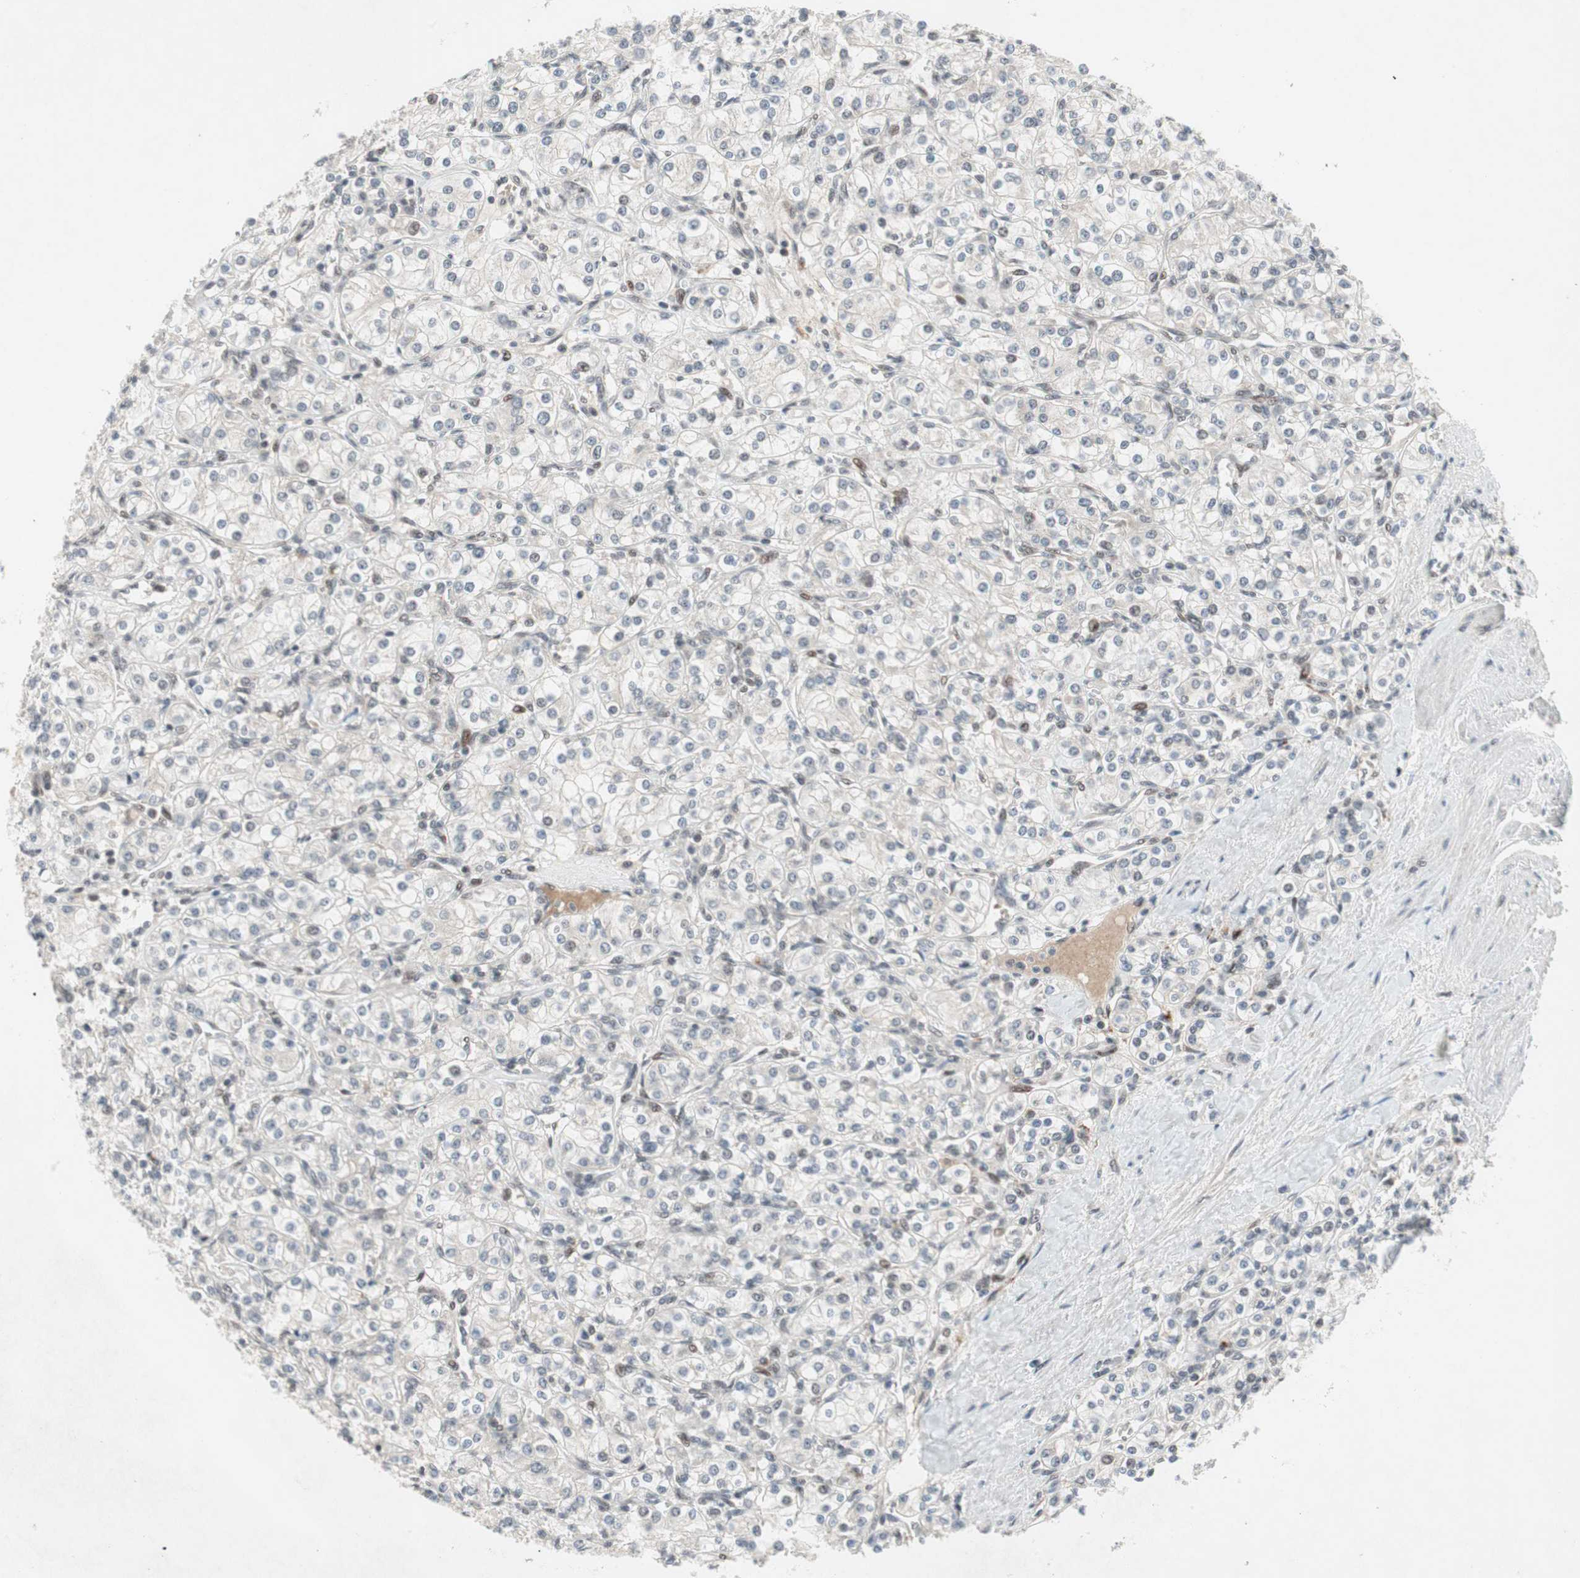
{"staining": {"intensity": "negative", "quantity": "none", "location": "none"}, "tissue": "renal cancer", "cell_type": "Tumor cells", "image_type": "cancer", "snomed": [{"axis": "morphology", "description": "Adenocarcinoma, NOS"}, {"axis": "topography", "description": "Kidney"}], "caption": "High magnification brightfield microscopy of renal adenocarcinoma stained with DAB (brown) and counterstained with hematoxylin (blue): tumor cells show no significant expression.", "gene": "TCF12", "patient": {"sex": "male", "age": 77}}